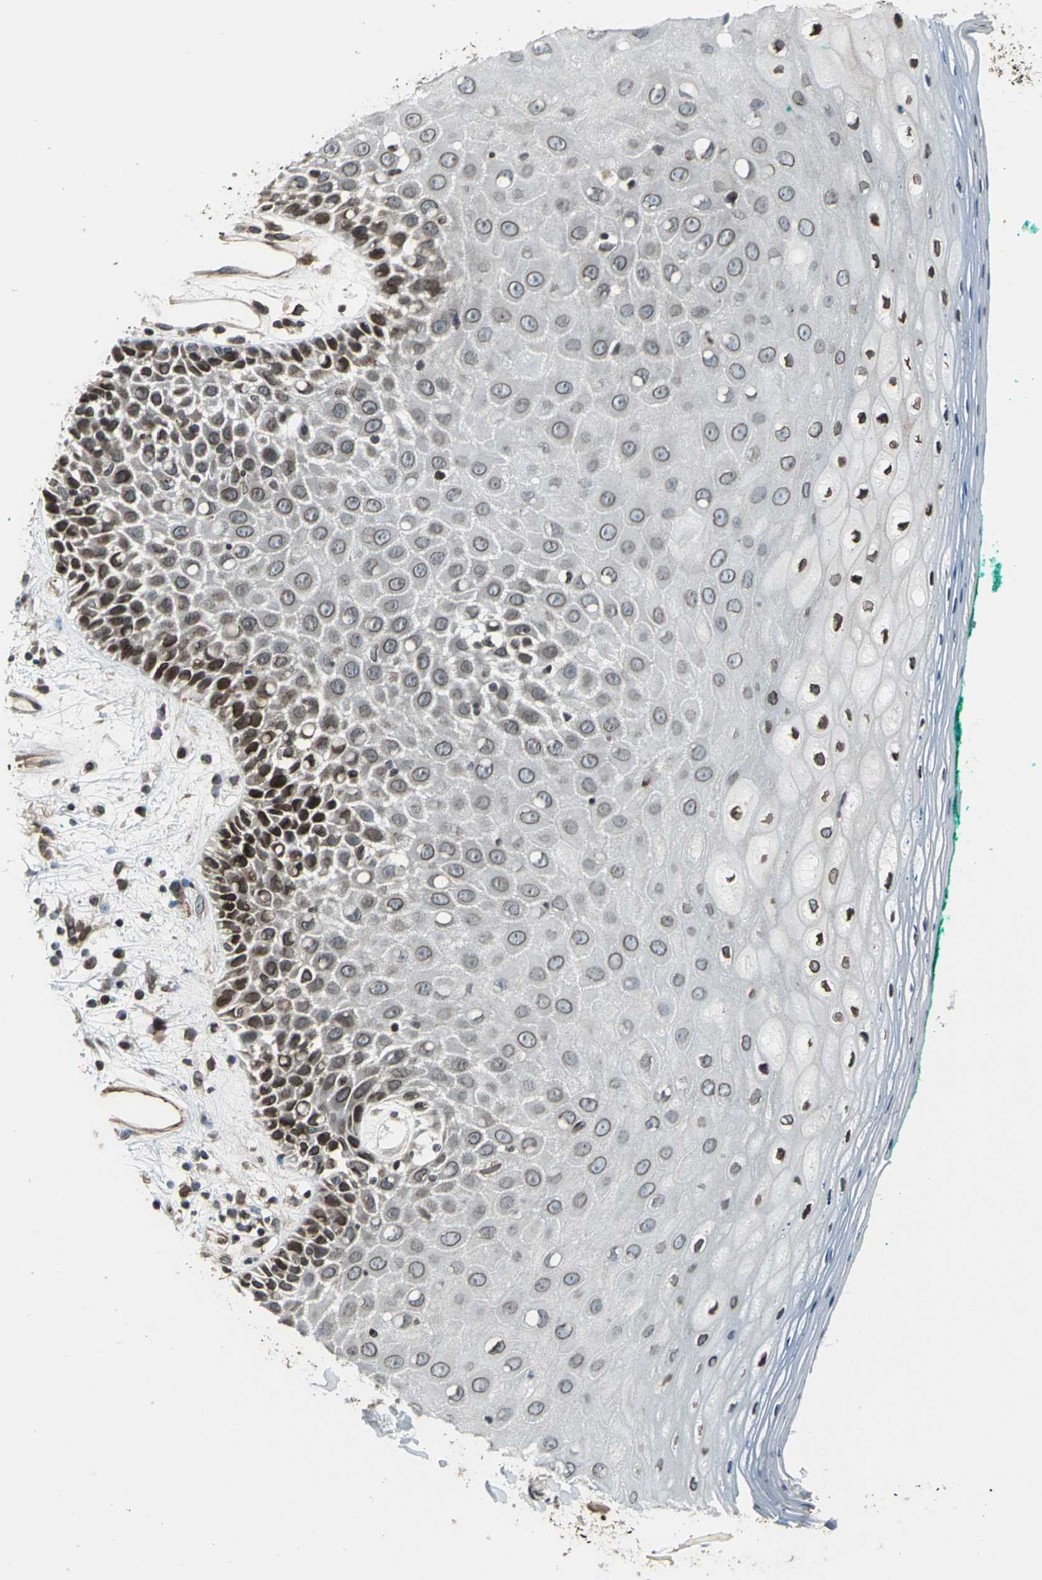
{"staining": {"intensity": "moderate", "quantity": "25%-75%", "location": "cytoplasmic/membranous,nuclear"}, "tissue": "oral mucosa", "cell_type": "Squamous epithelial cells", "image_type": "normal", "snomed": [{"axis": "morphology", "description": "Normal tissue, NOS"}, {"axis": "morphology", "description": "Squamous cell carcinoma, NOS"}, {"axis": "topography", "description": "Skeletal muscle"}, {"axis": "topography", "description": "Oral tissue"}, {"axis": "topography", "description": "Head-Neck"}], "caption": "Immunohistochemistry (IHC) staining of normal oral mucosa, which exhibits medium levels of moderate cytoplasmic/membranous,nuclear expression in approximately 25%-75% of squamous epithelial cells indicating moderate cytoplasmic/membranous,nuclear protein positivity. The staining was performed using DAB (3,3'-diaminobenzidine) (brown) for protein detection and nuclei were counterstained in hematoxylin (blue).", "gene": "BRIP1", "patient": {"sex": "female", "age": 84}}